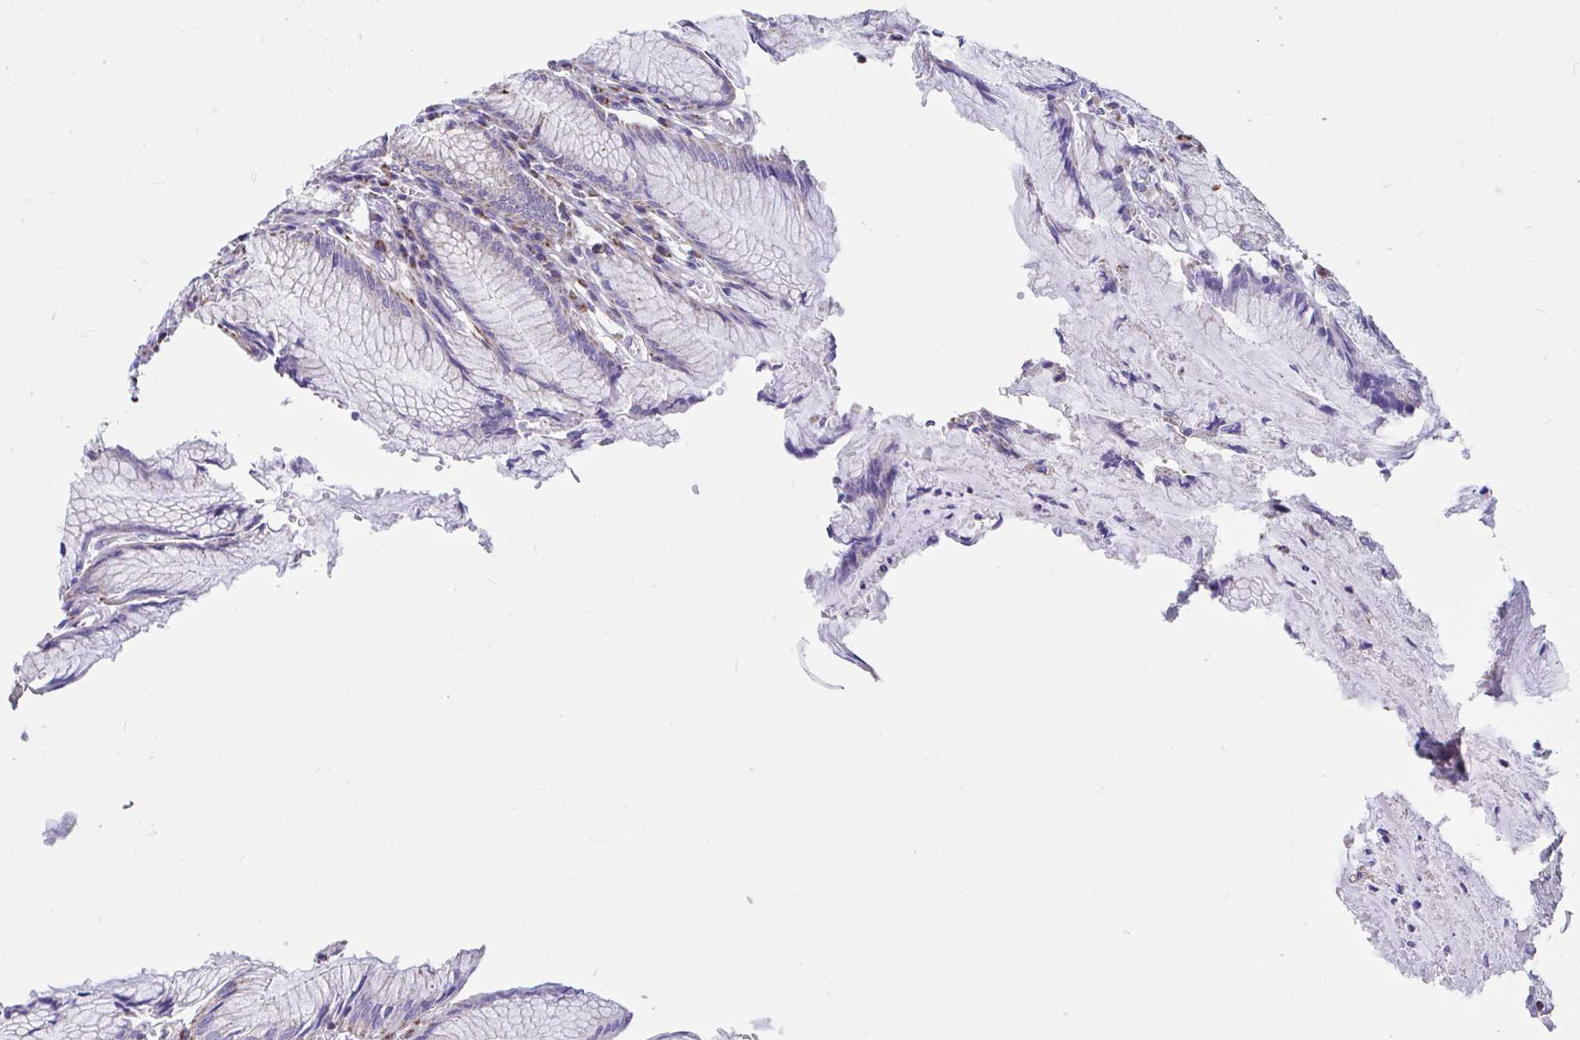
{"staining": {"intensity": "strong", "quantity": "<25%", "location": "cytoplasmic/membranous"}, "tissue": "stomach", "cell_type": "Glandular cells", "image_type": "normal", "snomed": [{"axis": "morphology", "description": "Normal tissue, NOS"}, {"axis": "topography", "description": "Stomach"}], "caption": "A photomicrograph of human stomach stained for a protein demonstrates strong cytoplasmic/membranous brown staining in glandular cells. (DAB = brown stain, brightfield microscopy at high magnification).", "gene": "OR13A1", "patient": {"sex": "male", "age": 55}}